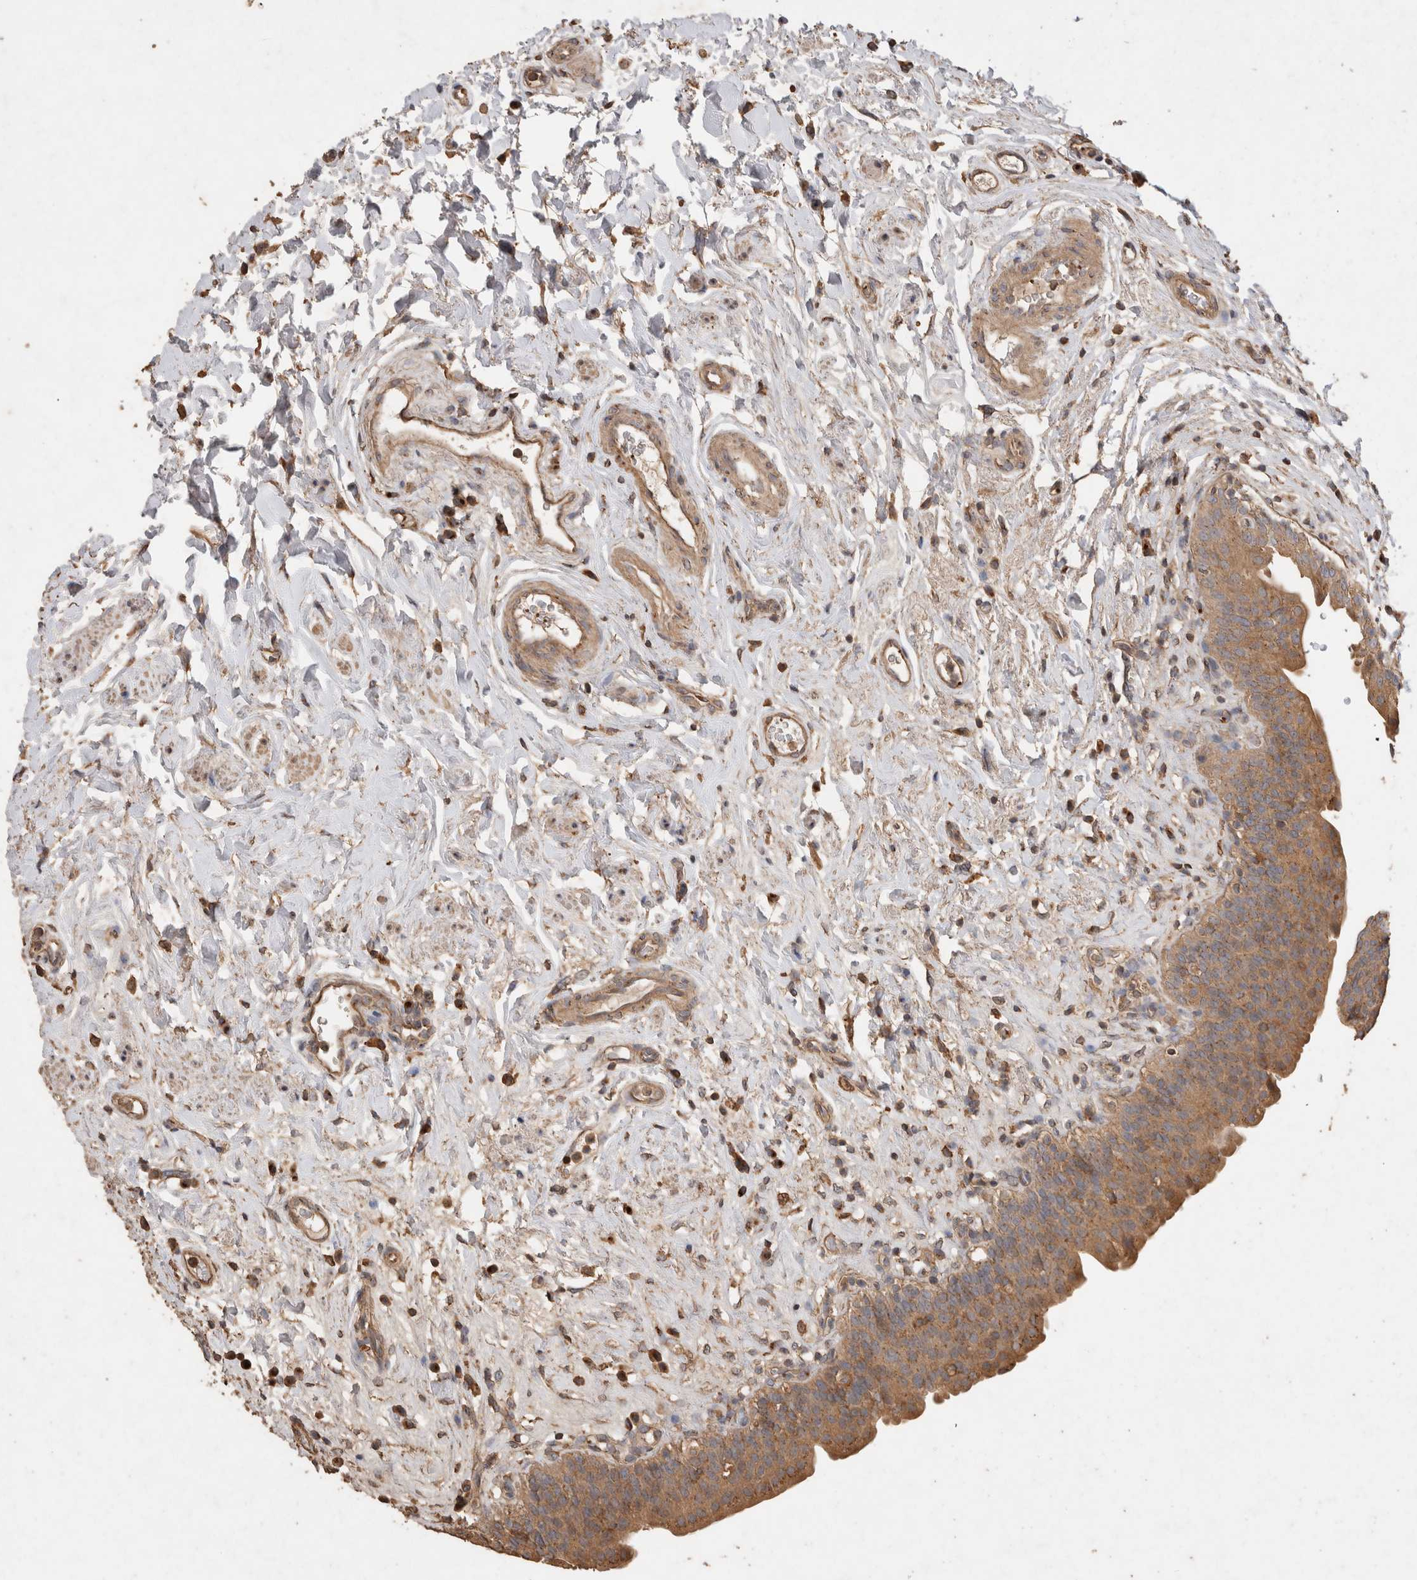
{"staining": {"intensity": "moderate", "quantity": ">75%", "location": "cytoplasmic/membranous"}, "tissue": "urinary bladder", "cell_type": "Urothelial cells", "image_type": "normal", "snomed": [{"axis": "morphology", "description": "Normal tissue, NOS"}, {"axis": "topography", "description": "Urinary bladder"}], "caption": "Urothelial cells show medium levels of moderate cytoplasmic/membranous positivity in approximately >75% of cells in benign urinary bladder. (DAB = brown stain, brightfield microscopy at high magnification).", "gene": "SNX31", "patient": {"sex": "male", "age": 83}}